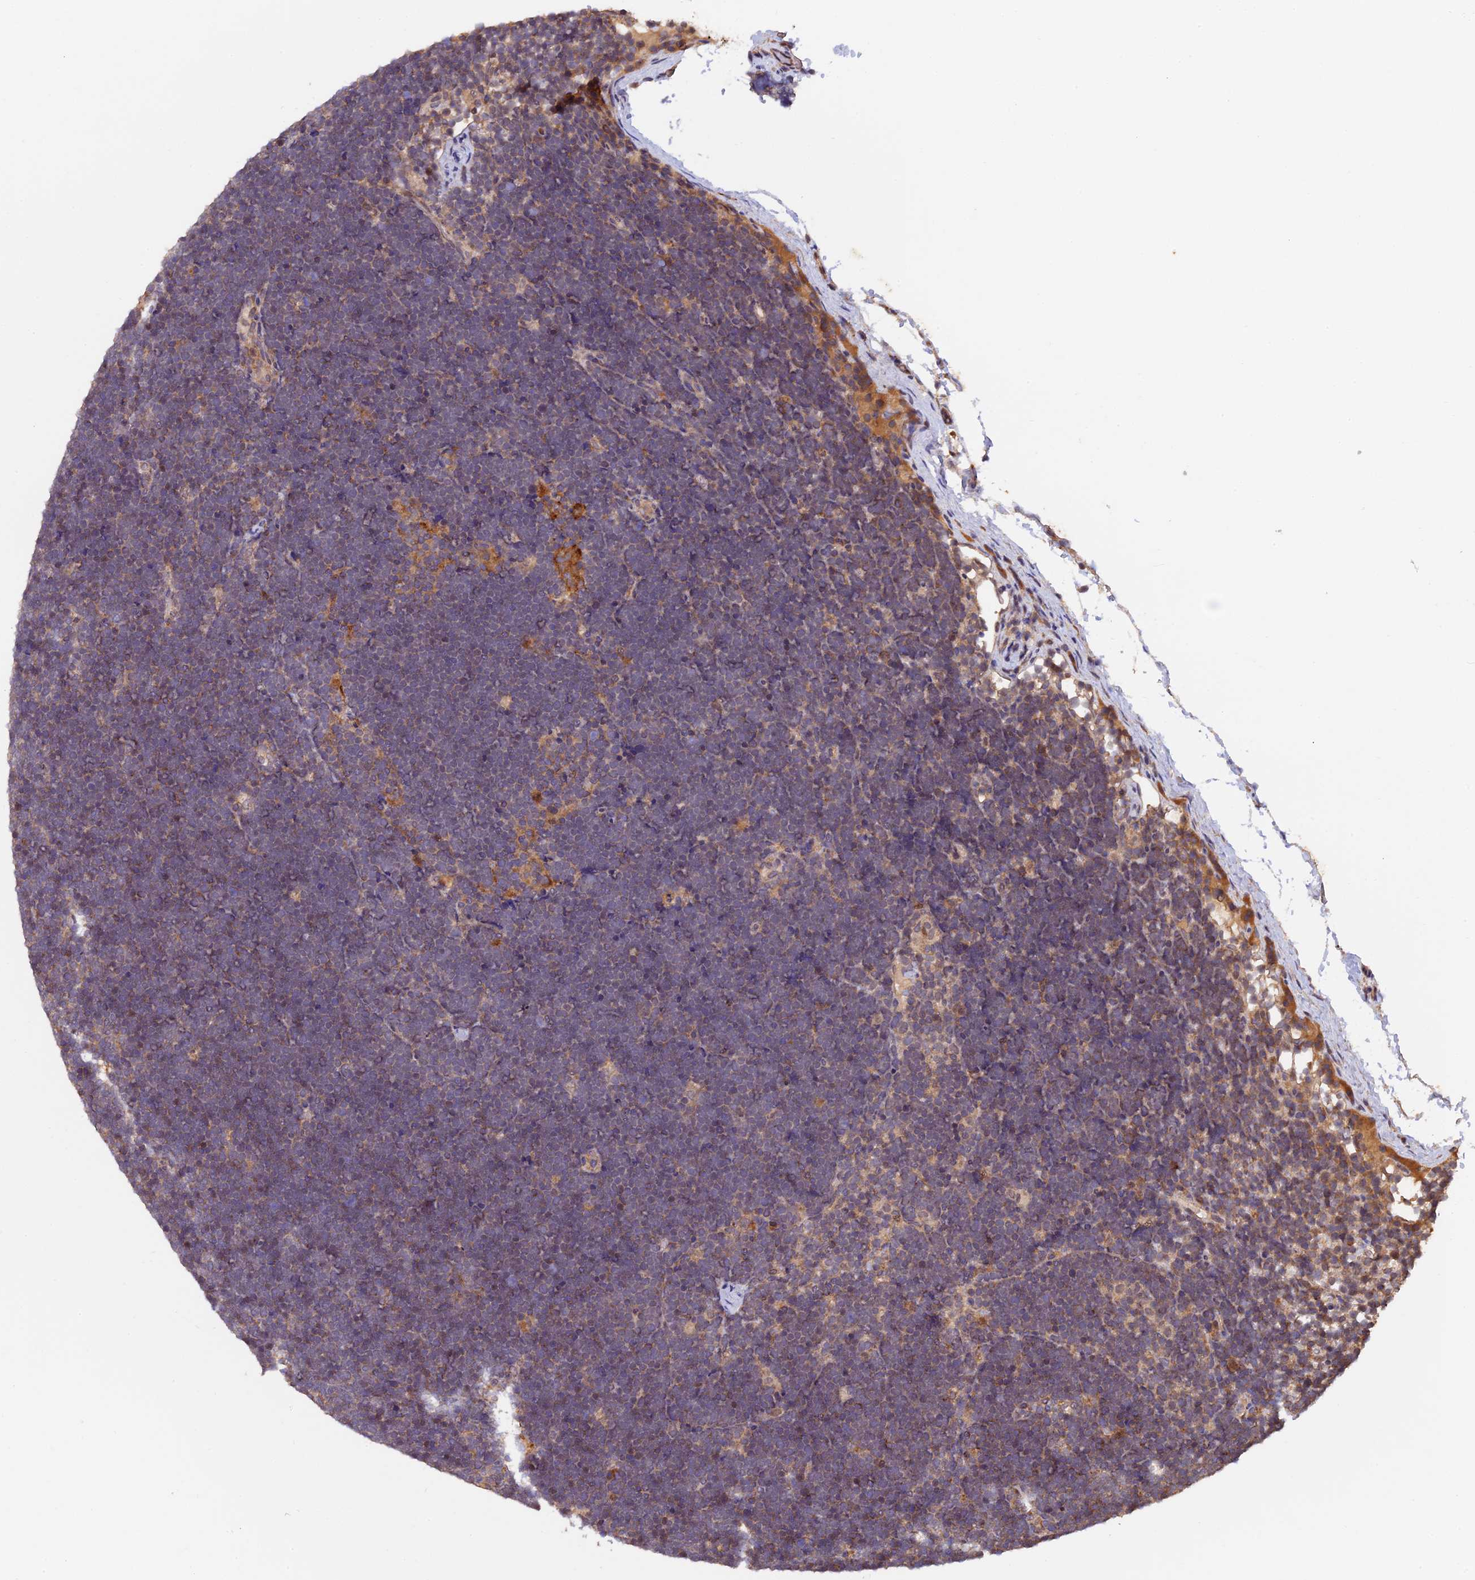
{"staining": {"intensity": "weak", "quantity": "<25%", "location": "cytoplasmic/membranous"}, "tissue": "lymphoma", "cell_type": "Tumor cells", "image_type": "cancer", "snomed": [{"axis": "morphology", "description": "Malignant lymphoma, non-Hodgkin's type, High grade"}, {"axis": "topography", "description": "Lymph node"}], "caption": "A high-resolution image shows IHC staining of malignant lymphoma, non-Hodgkin's type (high-grade), which reveals no significant expression in tumor cells.", "gene": "PKD2L2", "patient": {"sex": "male", "age": 13}}